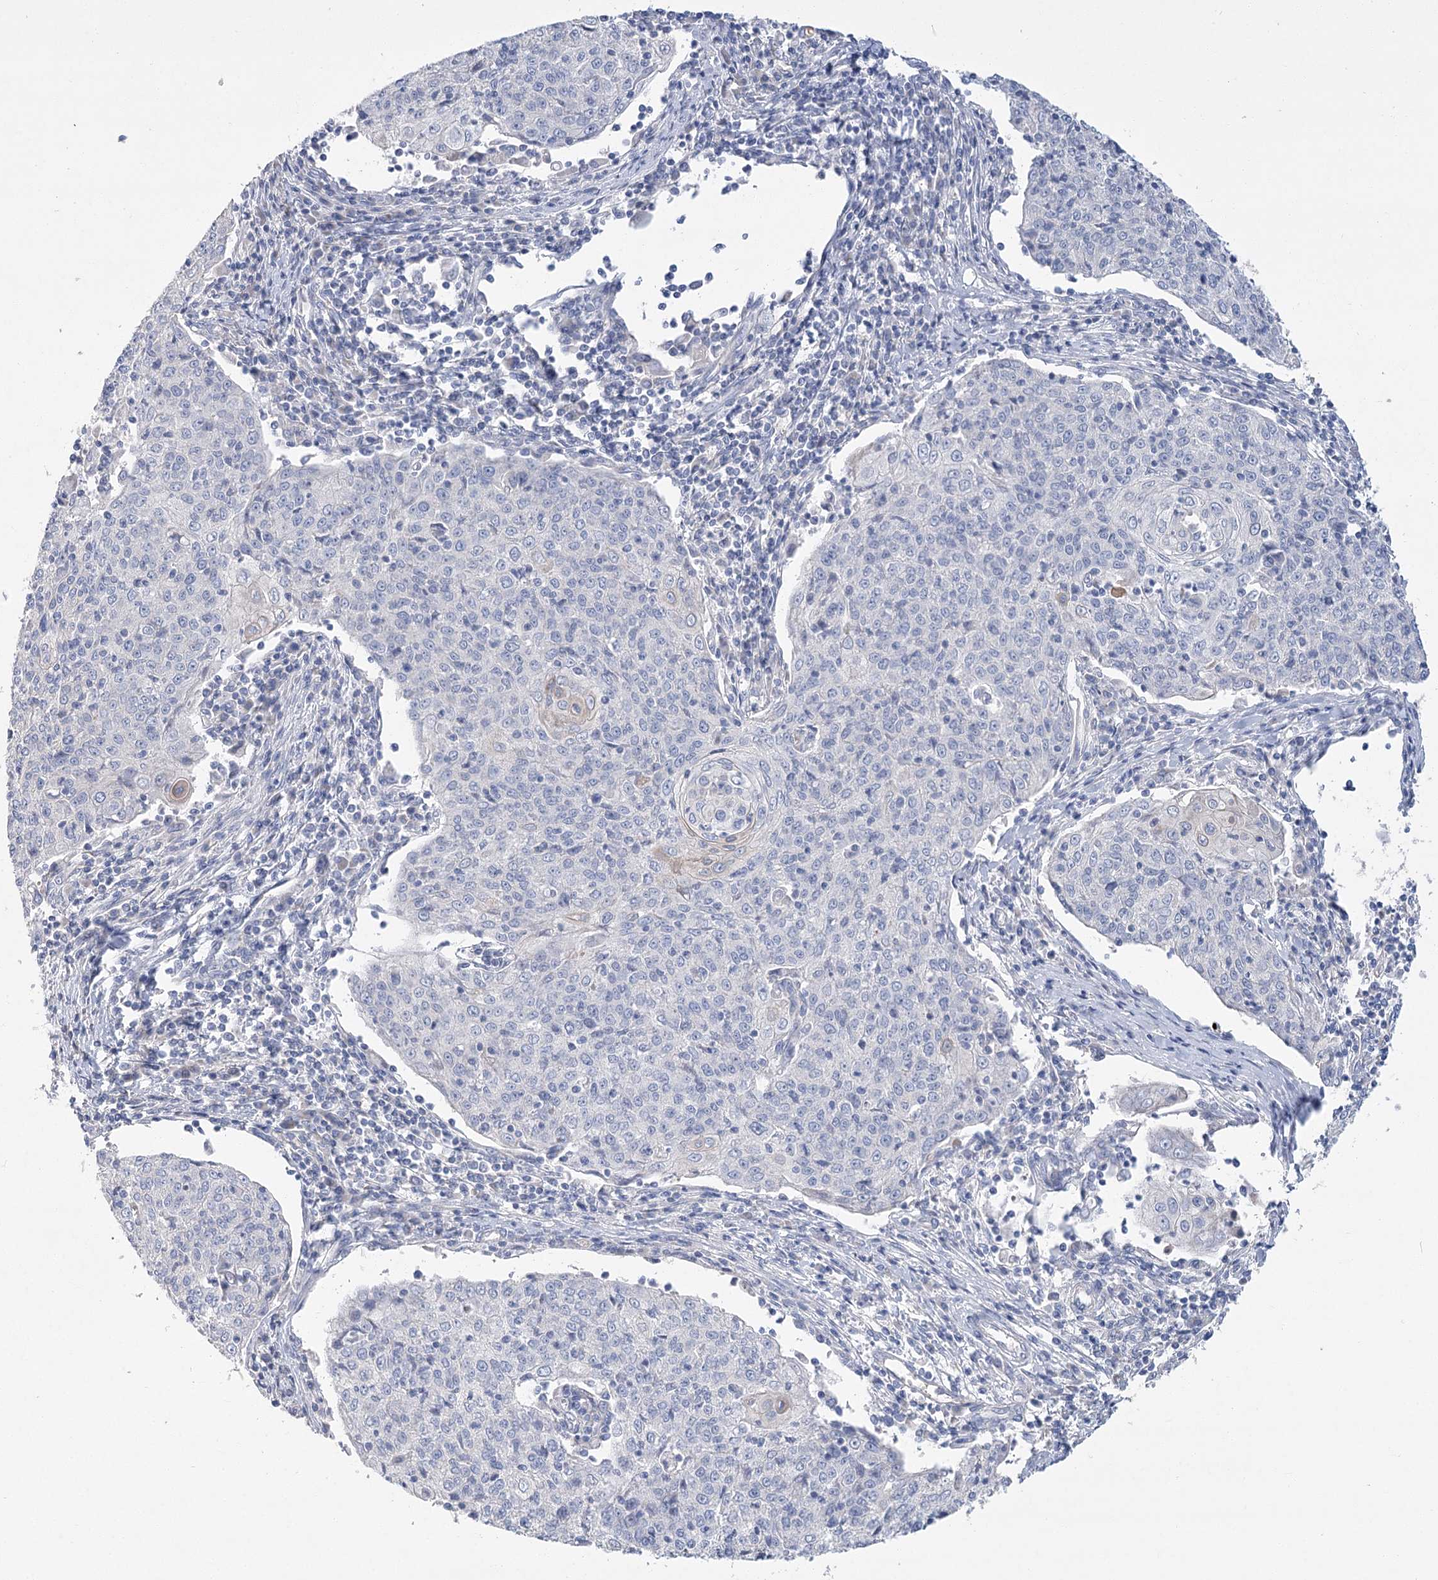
{"staining": {"intensity": "negative", "quantity": "none", "location": "none"}, "tissue": "cervical cancer", "cell_type": "Tumor cells", "image_type": "cancer", "snomed": [{"axis": "morphology", "description": "Squamous cell carcinoma, NOS"}, {"axis": "topography", "description": "Cervix"}], "caption": "The histopathology image displays no staining of tumor cells in cervical cancer.", "gene": "SLC9A3", "patient": {"sex": "female", "age": 48}}